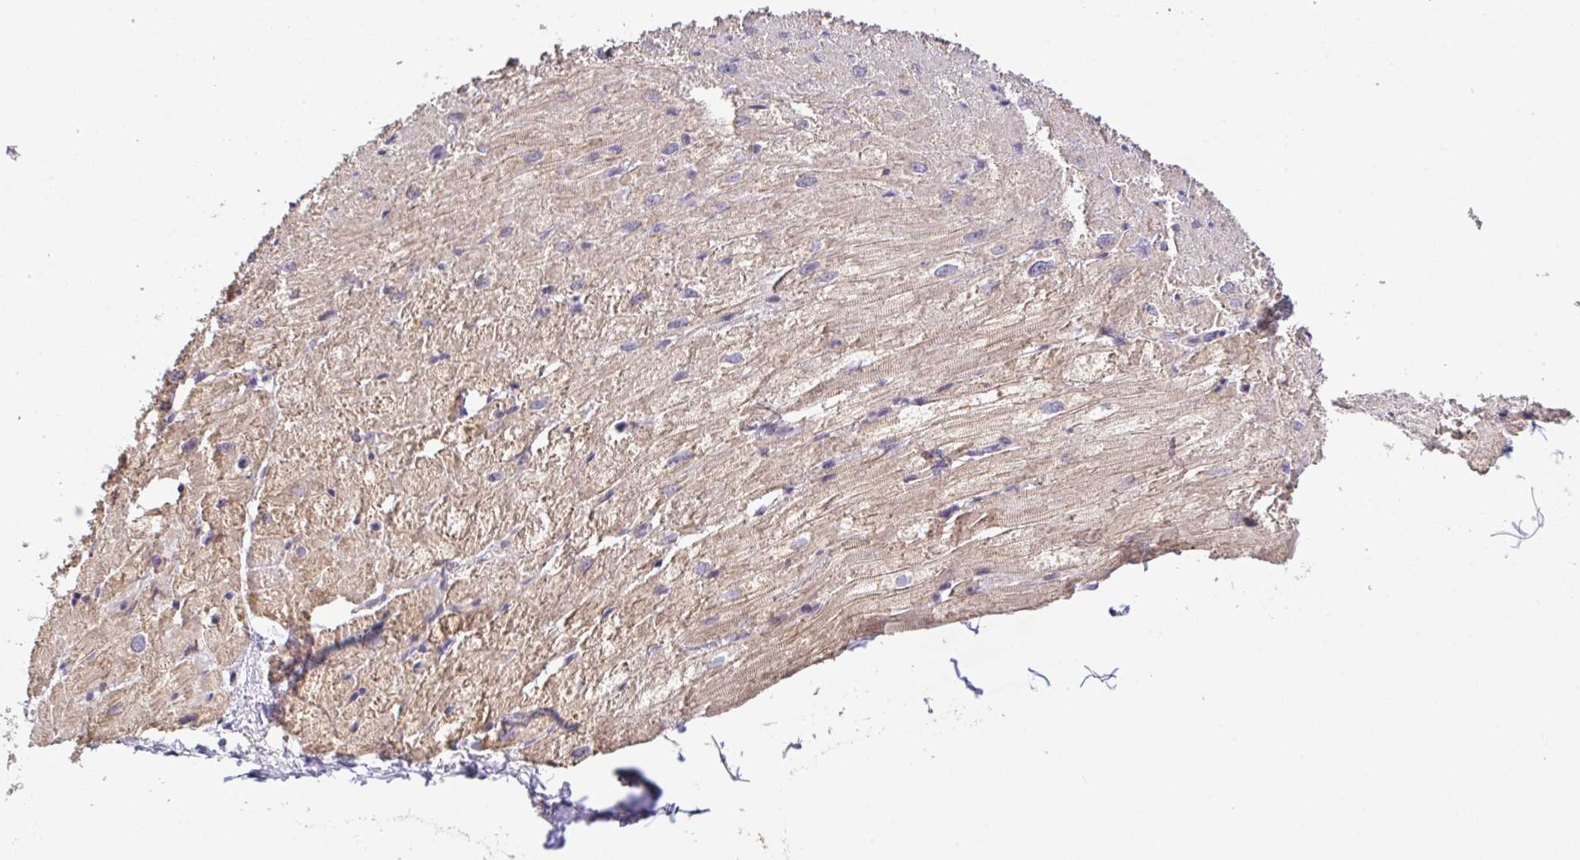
{"staining": {"intensity": "moderate", "quantity": ">75%", "location": "cytoplasmic/membranous"}, "tissue": "heart muscle", "cell_type": "Cardiomyocytes", "image_type": "normal", "snomed": [{"axis": "morphology", "description": "Normal tissue, NOS"}, {"axis": "topography", "description": "Heart"}], "caption": "Immunohistochemistry (DAB (3,3'-diaminobenzidine)) staining of unremarkable heart muscle exhibits moderate cytoplasmic/membranous protein positivity in approximately >75% of cardiomyocytes.", "gene": "C1QTNF9B", "patient": {"sex": "male", "age": 62}}